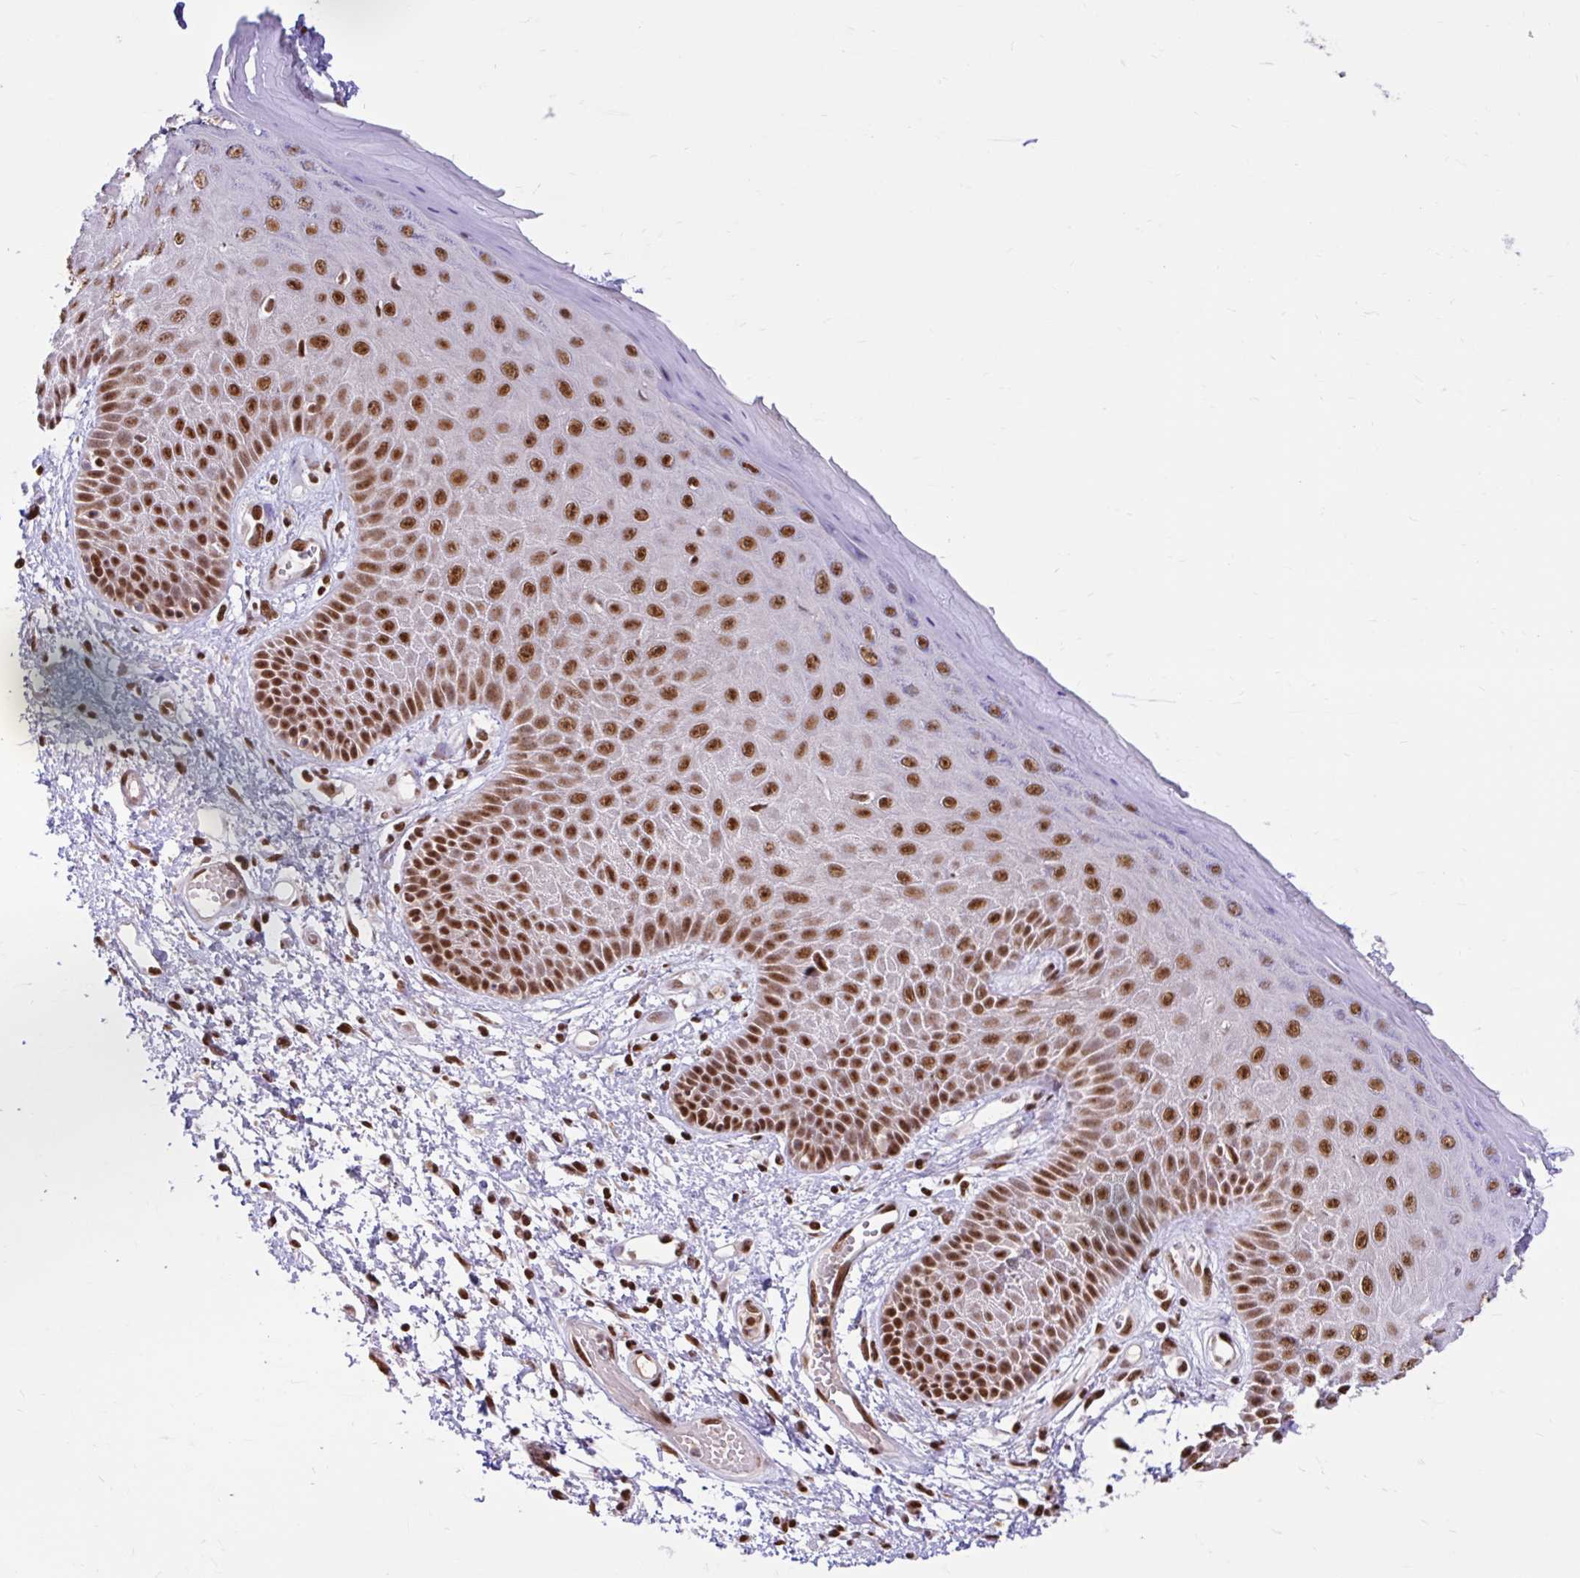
{"staining": {"intensity": "strong", "quantity": ">75%", "location": "nuclear"}, "tissue": "skin", "cell_type": "Epidermal cells", "image_type": "normal", "snomed": [{"axis": "morphology", "description": "Normal tissue, NOS"}, {"axis": "topography", "description": "Anal"}, {"axis": "topography", "description": "Peripheral nerve tissue"}], "caption": "Immunohistochemistry histopathology image of normal skin: skin stained using IHC demonstrates high levels of strong protein expression localized specifically in the nuclear of epidermal cells, appearing as a nuclear brown color.", "gene": "ABCA9", "patient": {"sex": "male", "age": 78}}